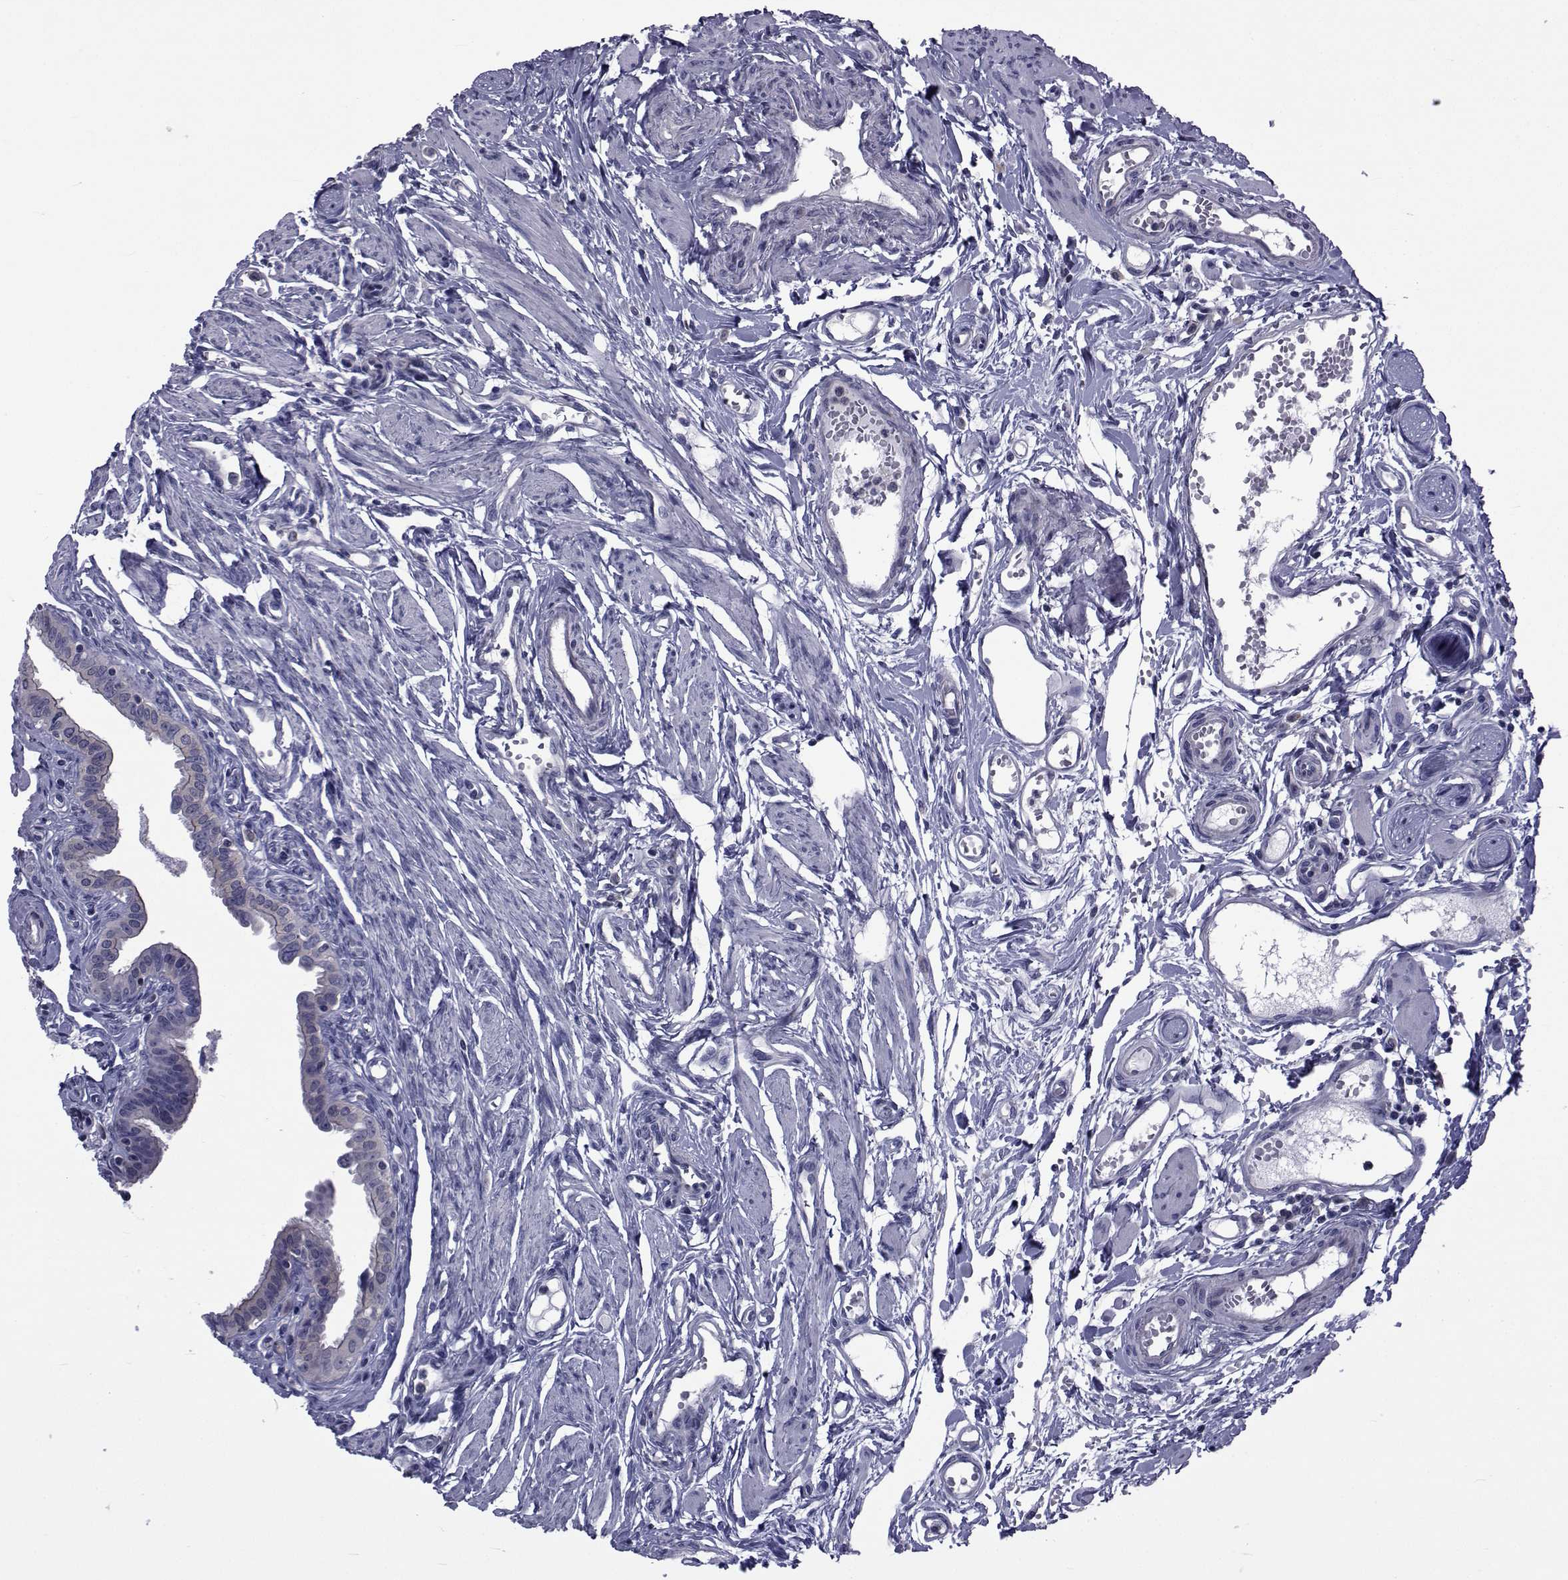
{"staining": {"intensity": "negative", "quantity": "none", "location": "none"}, "tissue": "fallopian tube", "cell_type": "Glandular cells", "image_type": "normal", "snomed": [{"axis": "morphology", "description": "Normal tissue, NOS"}, {"axis": "morphology", "description": "Carcinoma, endometroid"}, {"axis": "topography", "description": "Fallopian tube"}, {"axis": "topography", "description": "Ovary"}], "caption": "DAB immunohistochemical staining of benign human fallopian tube shows no significant expression in glandular cells.", "gene": "SLC30A10", "patient": {"sex": "female", "age": 42}}